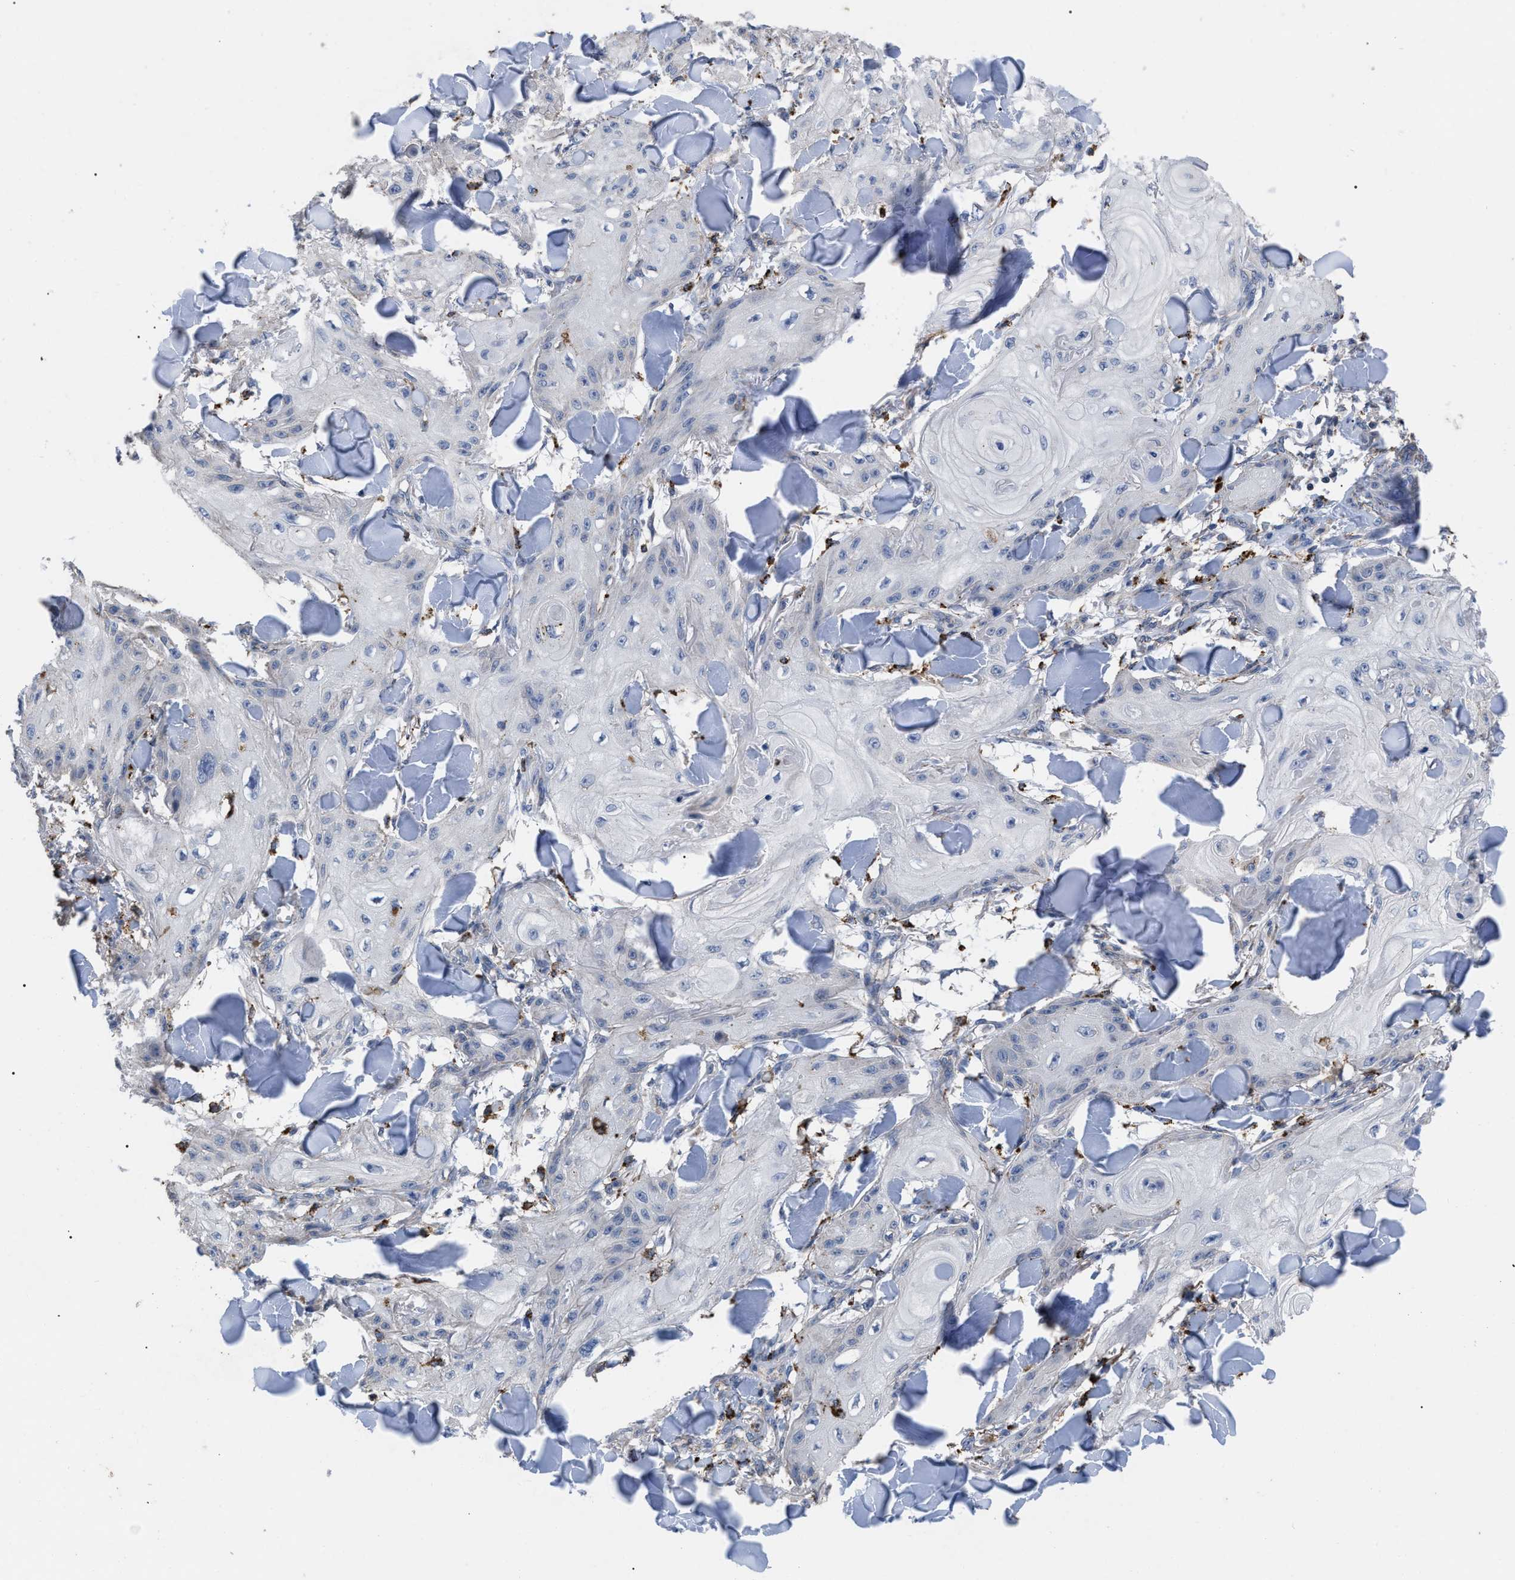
{"staining": {"intensity": "negative", "quantity": "none", "location": "none"}, "tissue": "skin cancer", "cell_type": "Tumor cells", "image_type": "cancer", "snomed": [{"axis": "morphology", "description": "Squamous cell carcinoma, NOS"}, {"axis": "topography", "description": "Skin"}], "caption": "High power microscopy photomicrograph of an IHC micrograph of skin cancer, revealing no significant expression in tumor cells. (DAB (3,3'-diaminobenzidine) immunohistochemistry with hematoxylin counter stain).", "gene": "FAM171A2", "patient": {"sex": "male", "age": 74}}